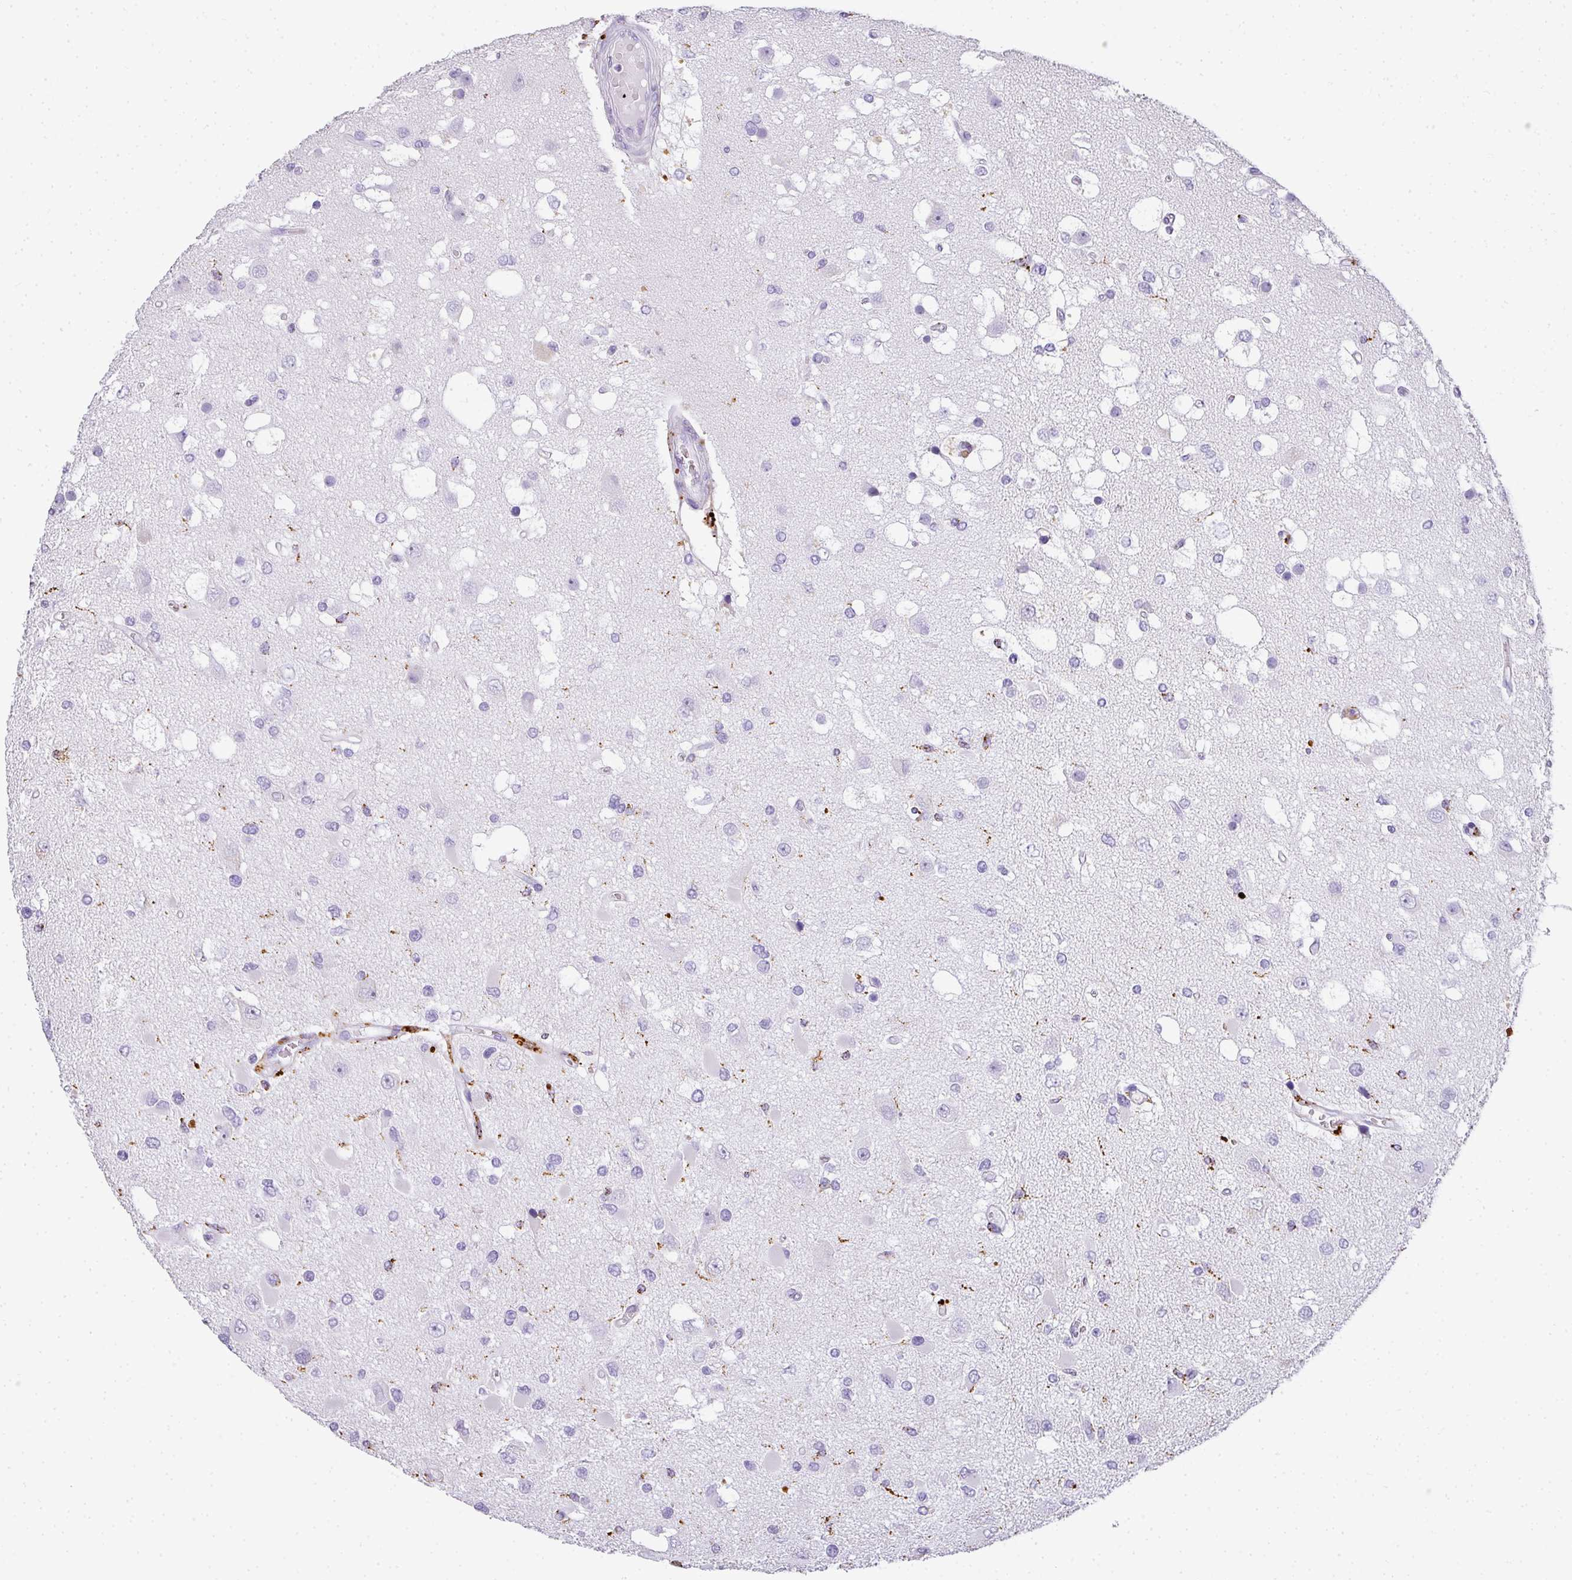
{"staining": {"intensity": "negative", "quantity": "none", "location": "none"}, "tissue": "glioma", "cell_type": "Tumor cells", "image_type": "cancer", "snomed": [{"axis": "morphology", "description": "Glioma, malignant, High grade"}, {"axis": "topography", "description": "Brain"}], "caption": "Glioma was stained to show a protein in brown. There is no significant expression in tumor cells.", "gene": "MMACHC", "patient": {"sex": "male", "age": 53}}